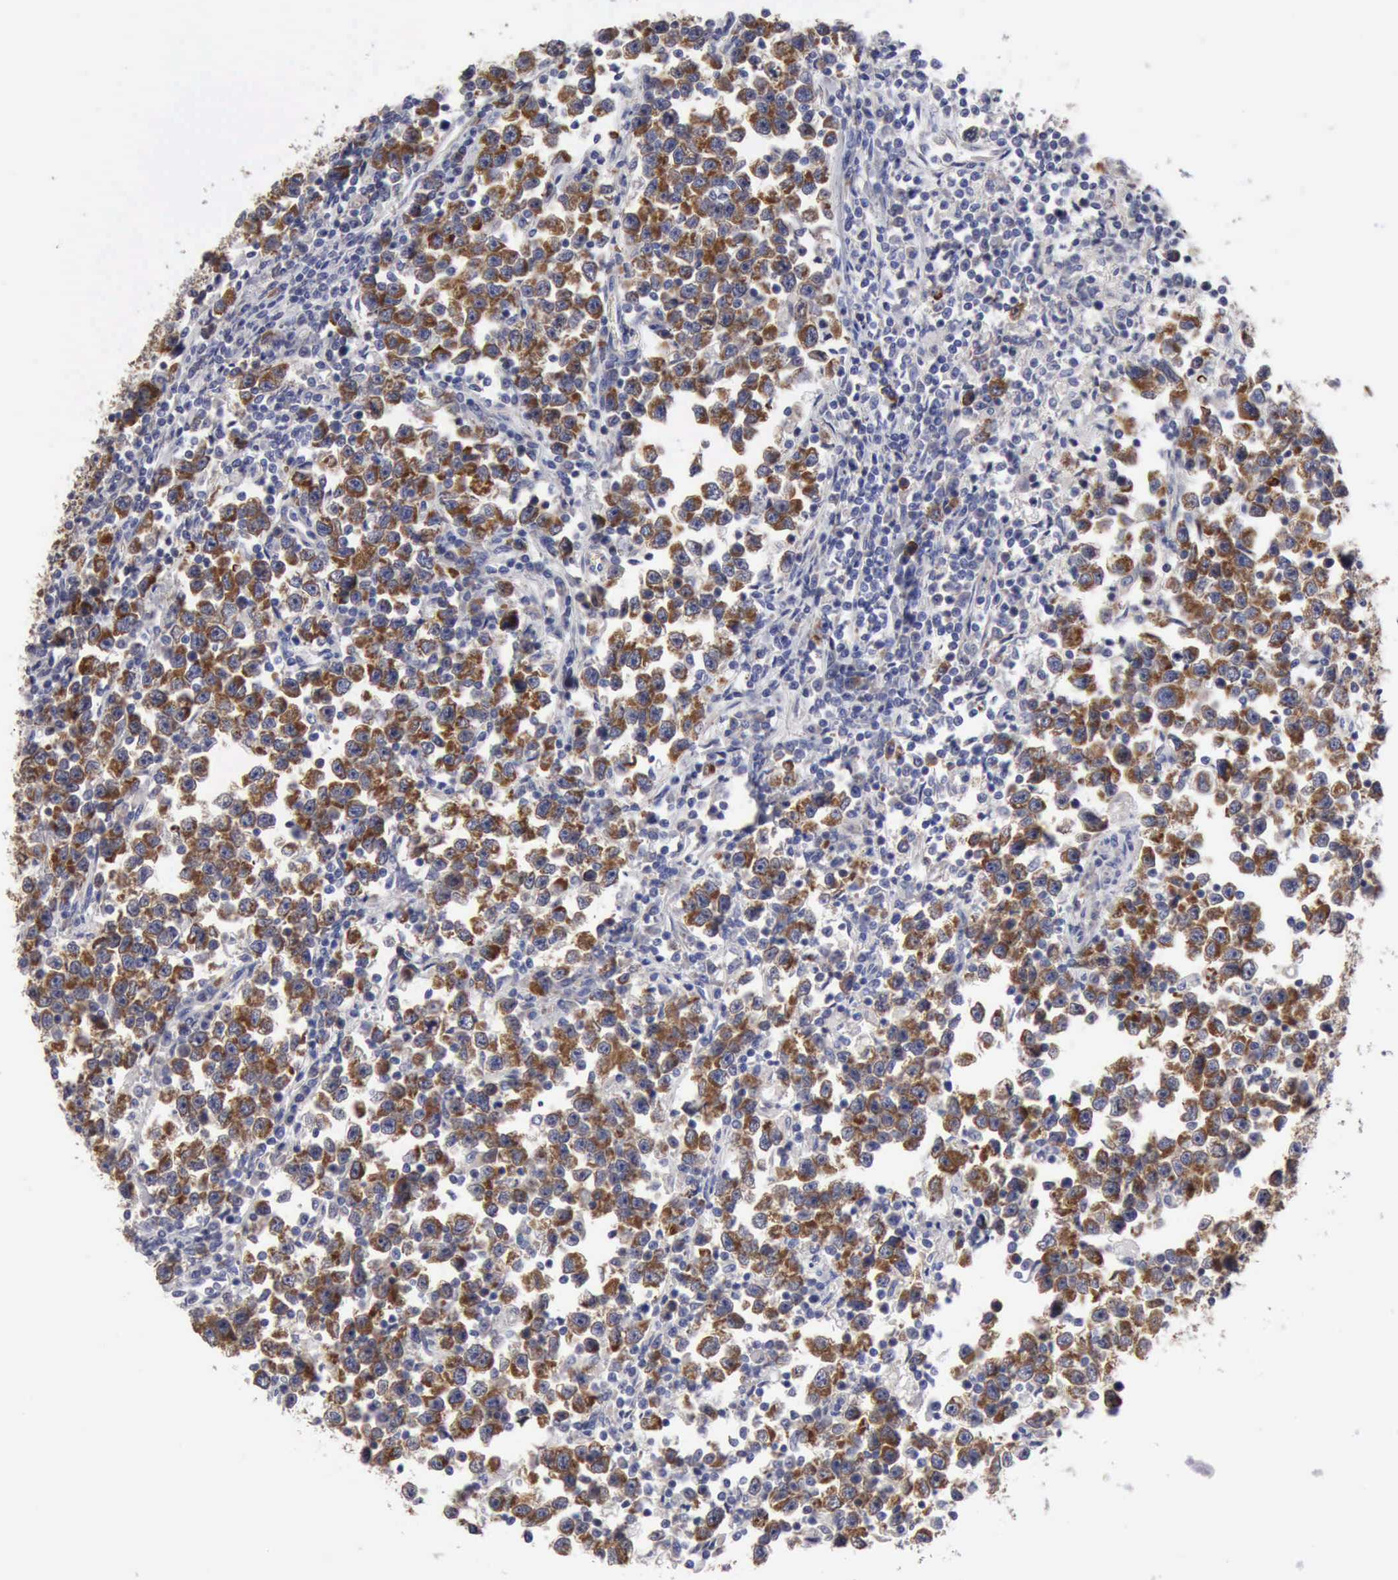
{"staining": {"intensity": "strong", "quantity": ">75%", "location": "cytoplasmic/membranous"}, "tissue": "testis cancer", "cell_type": "Tumor cells", "image_type": "cancer", "snomed": [{"axis": "morphology", "description": "Seminoma, NOS"}, {"axis": "topography", "description": "Testis"}], "caption": "A brown stain shows strong cytoplasmic/membranous expression of a protein in seminoma (testis) tumor cells.", "gene": "TXLNG", "patient": {"sex": "male", "age": 43}}